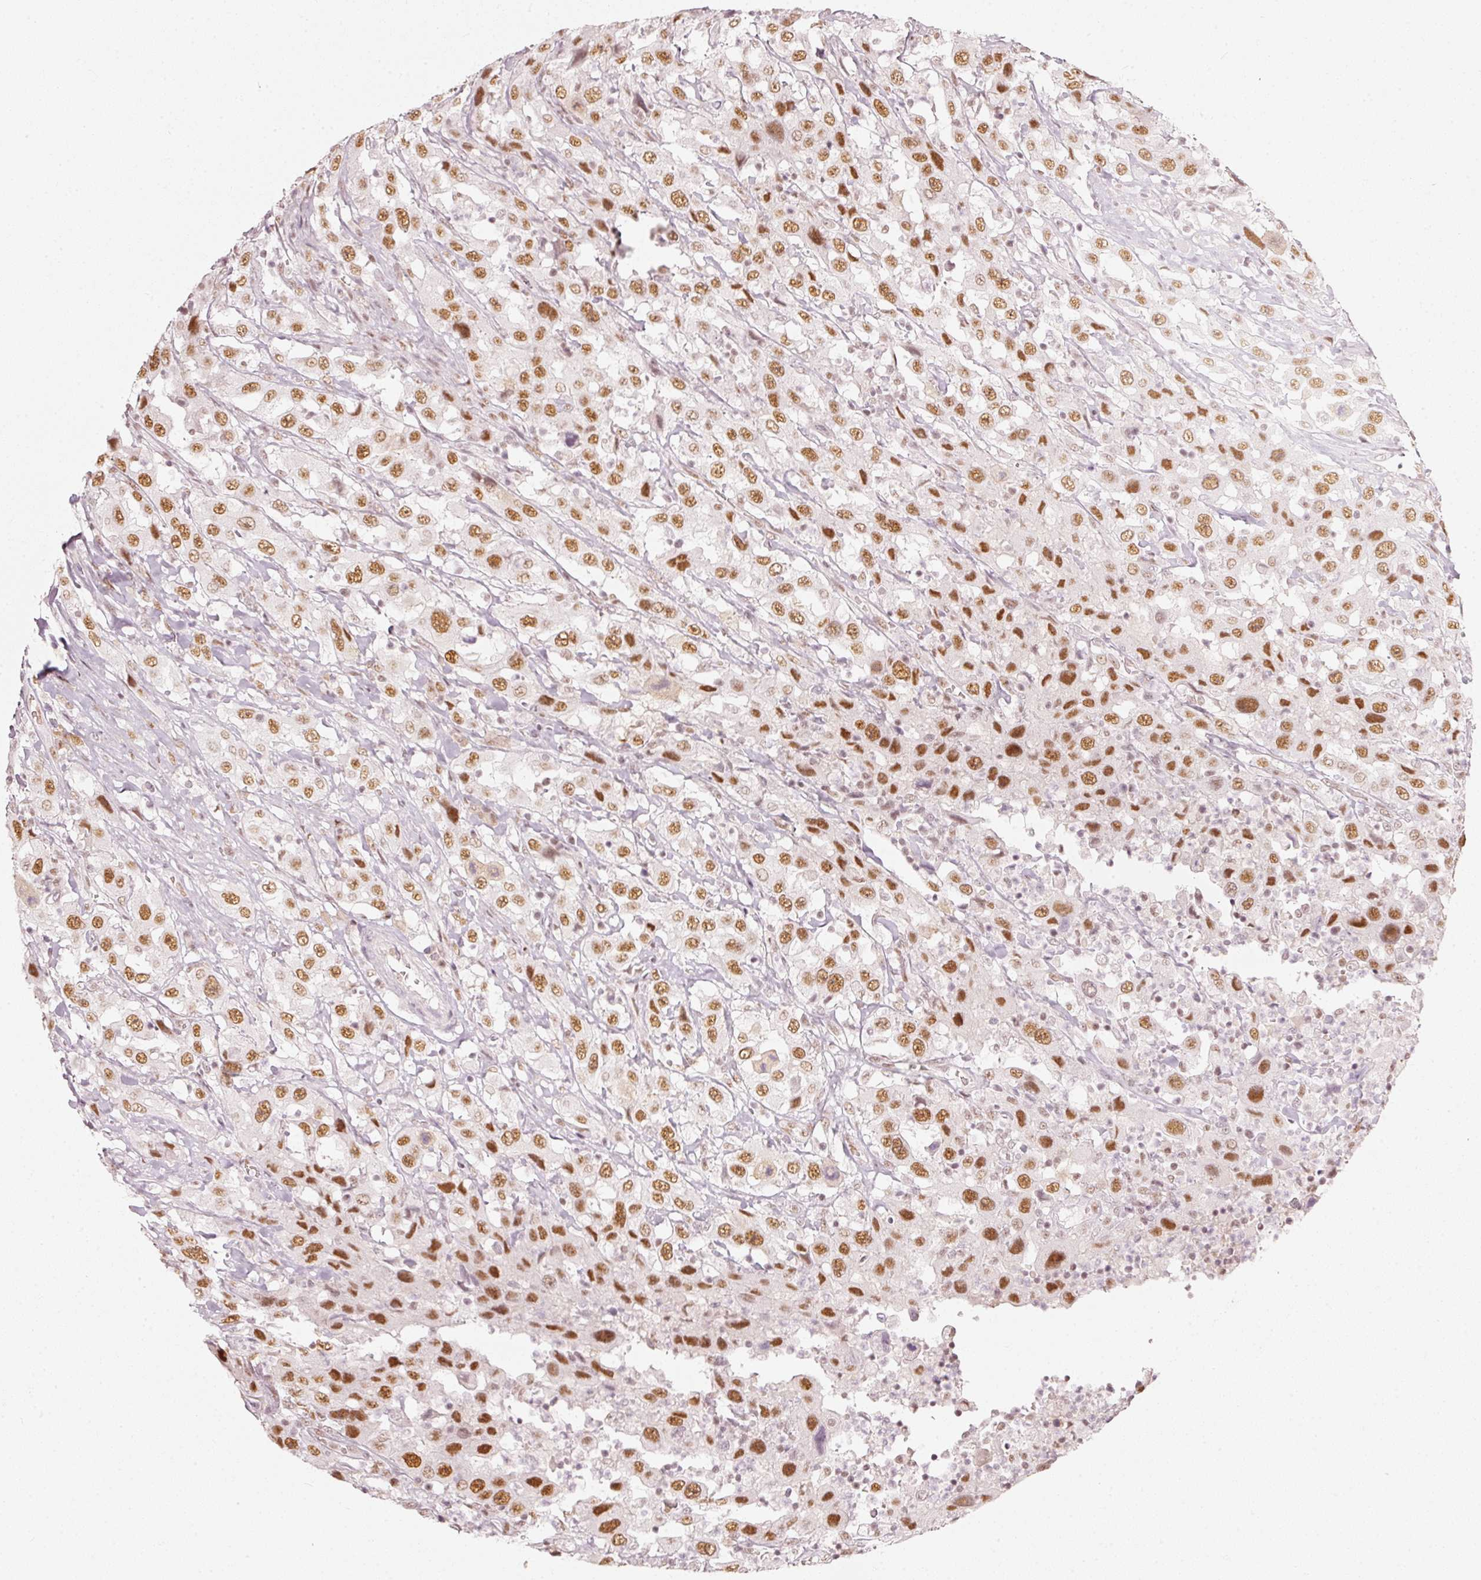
{"staining": {"intensity": "moderate", "quantity": ">75%", "location": "nuclear"}, "tissue": "urothelial cancer", "cell_type": "Tumor cells", "image_type": "cancer", "snomed": [{"axis": "morphology", "description": "Urothelial carcinoma, High grade"}, {"axis": "topography", "description": "Urinary bladder"}], "caption": "Immunohistochemistry micrograph of human urothelial cancer stained for a protein (brown), which shows medium levels of moderate nuclear staining in approximately >75% of tumor cells.", "gene": "PPP1R10", "patient": {"sex": "male", "age": 61}}